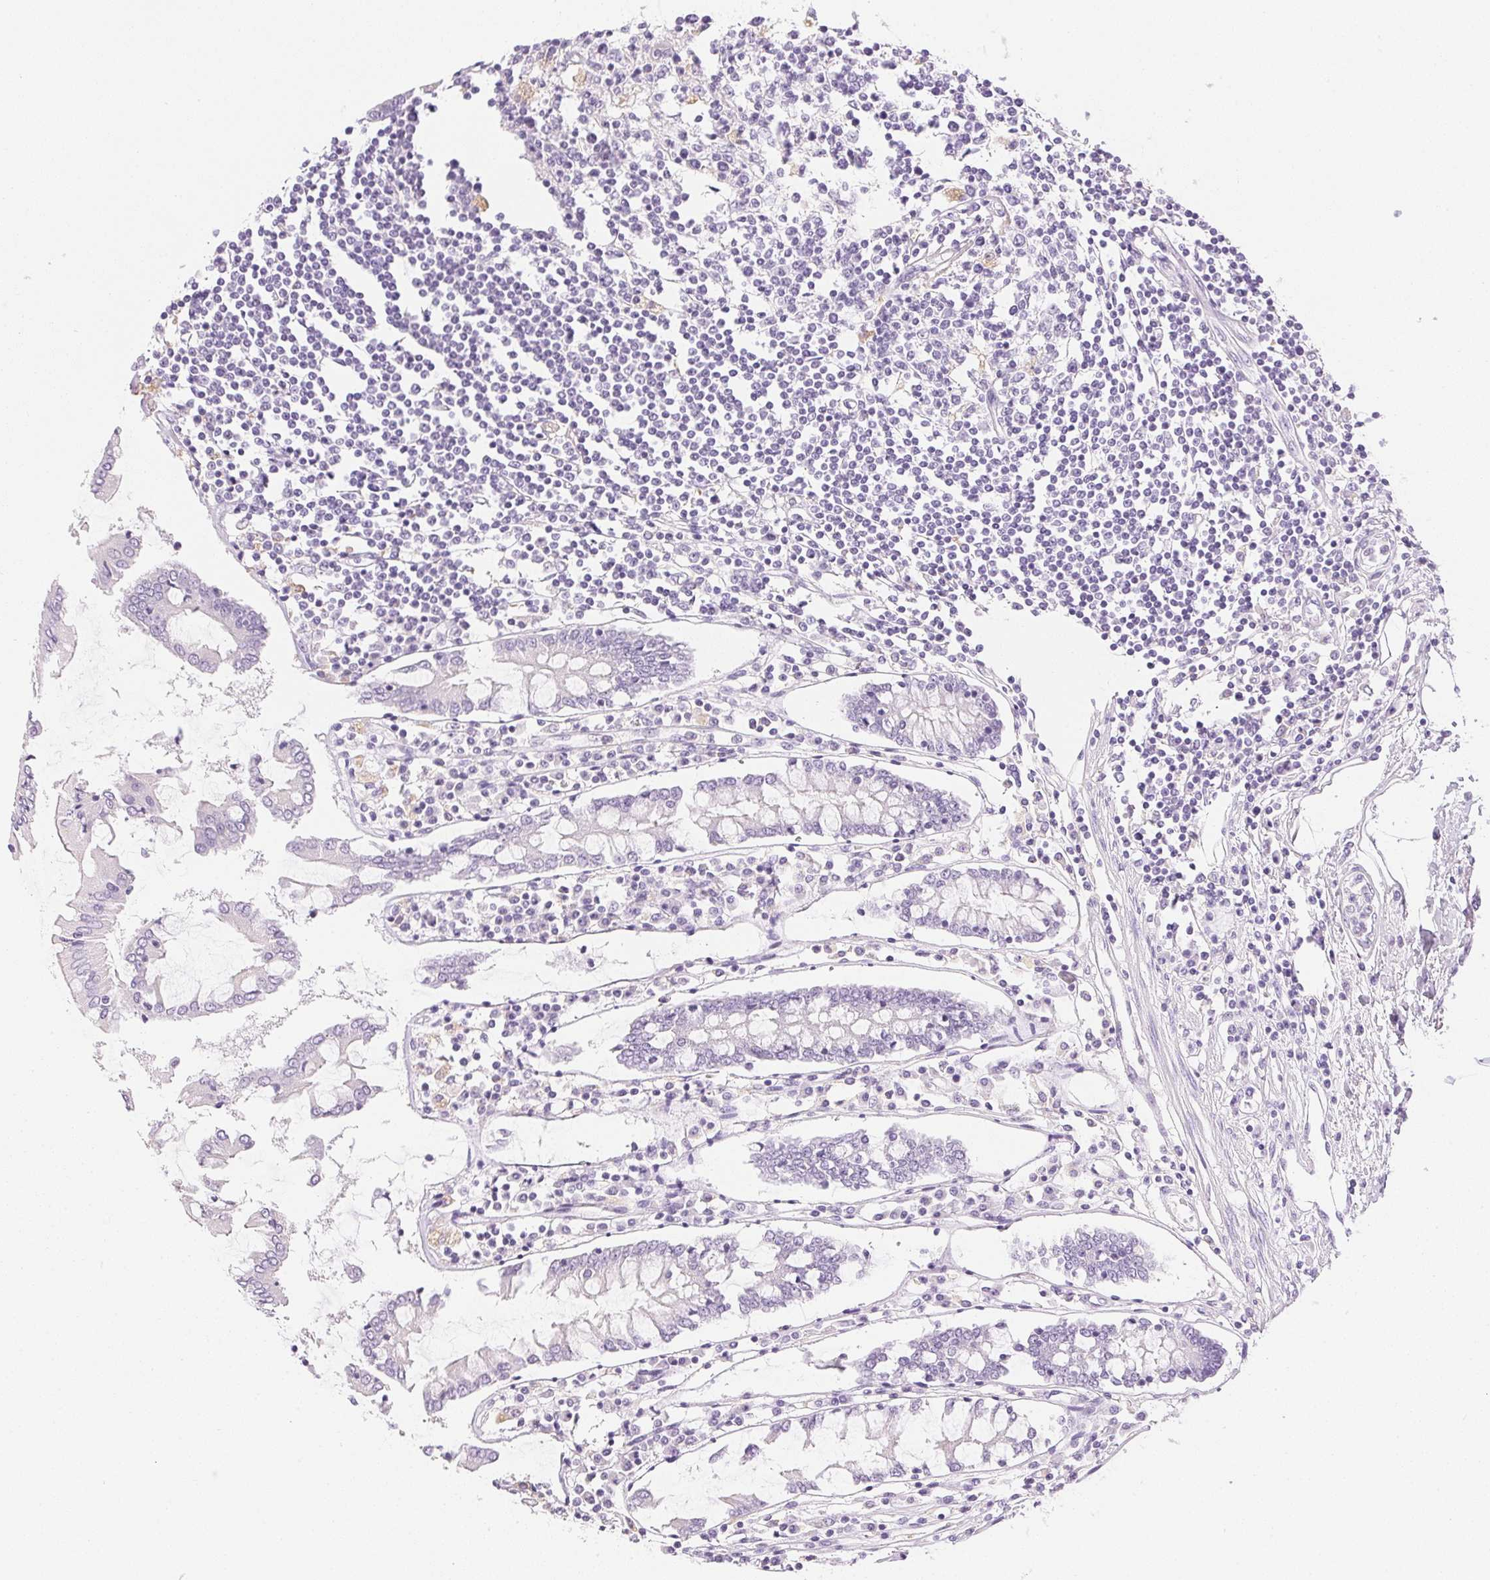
{"staining": {"intensity": "negative", "quantity": "none", "location": "none"}, "tissue": "colorectal cancer", "cell_type": "Tumor cells", "image_type": "cancer", "snomed": [{"axis": "morphology", "description": "Adenocarcinoma, NOS"}, {"axis": "topography", "description": "Colon"}], "caption": "This histopathology image is of colorectal adenocarcinoma stained with immunohistochemistry to label a protein in brown with the nuclei are counter-stained blue. There is no expression in tumor cells. (IHC, brightfield microscopy, high magnification).", "gene": "ATP6V1G3", "patient": {"sex": "male", "age": 77}}